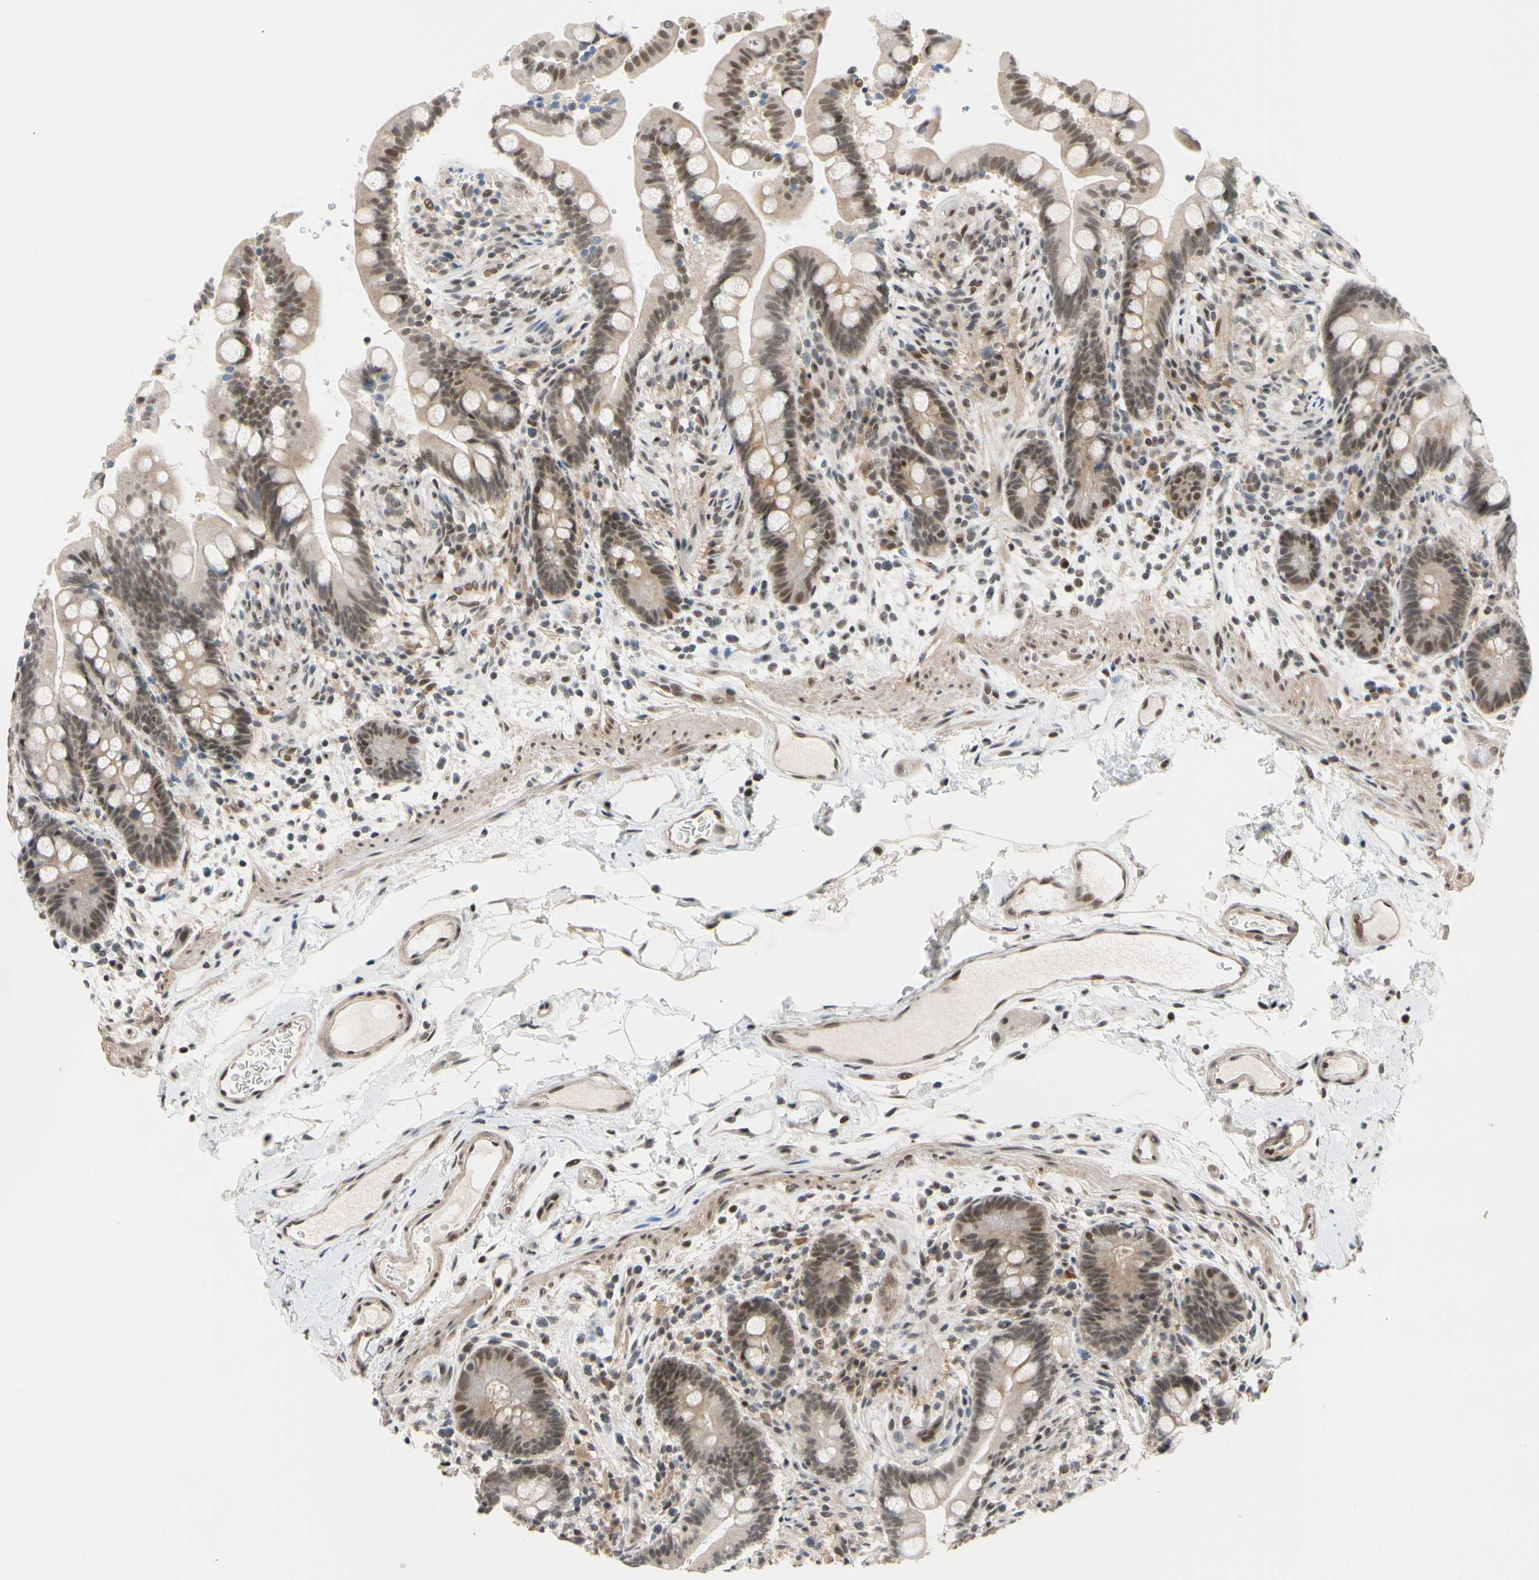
{"staining": {"intensity": "moderate", "quantity": ">75%", "location": "nuclear"}, "tissue": "colon", "cell_type": "Endothelial cells", "image_type": "normal", "snomed": [{"axis": "morphology", "description": "Normal tissue, NOS"}, {"axis": "topography", "description": "Colon"}], "caption": "Immunohistochemical staining of benign human colon demonstrates >75% levels of moderate nuclear protein positivity in about >75% of endothelial cells. (IHC, brightfield microscopy, high magnification).", "gene": "TAF4", "patient": {"sex": "male", "age": 73}}